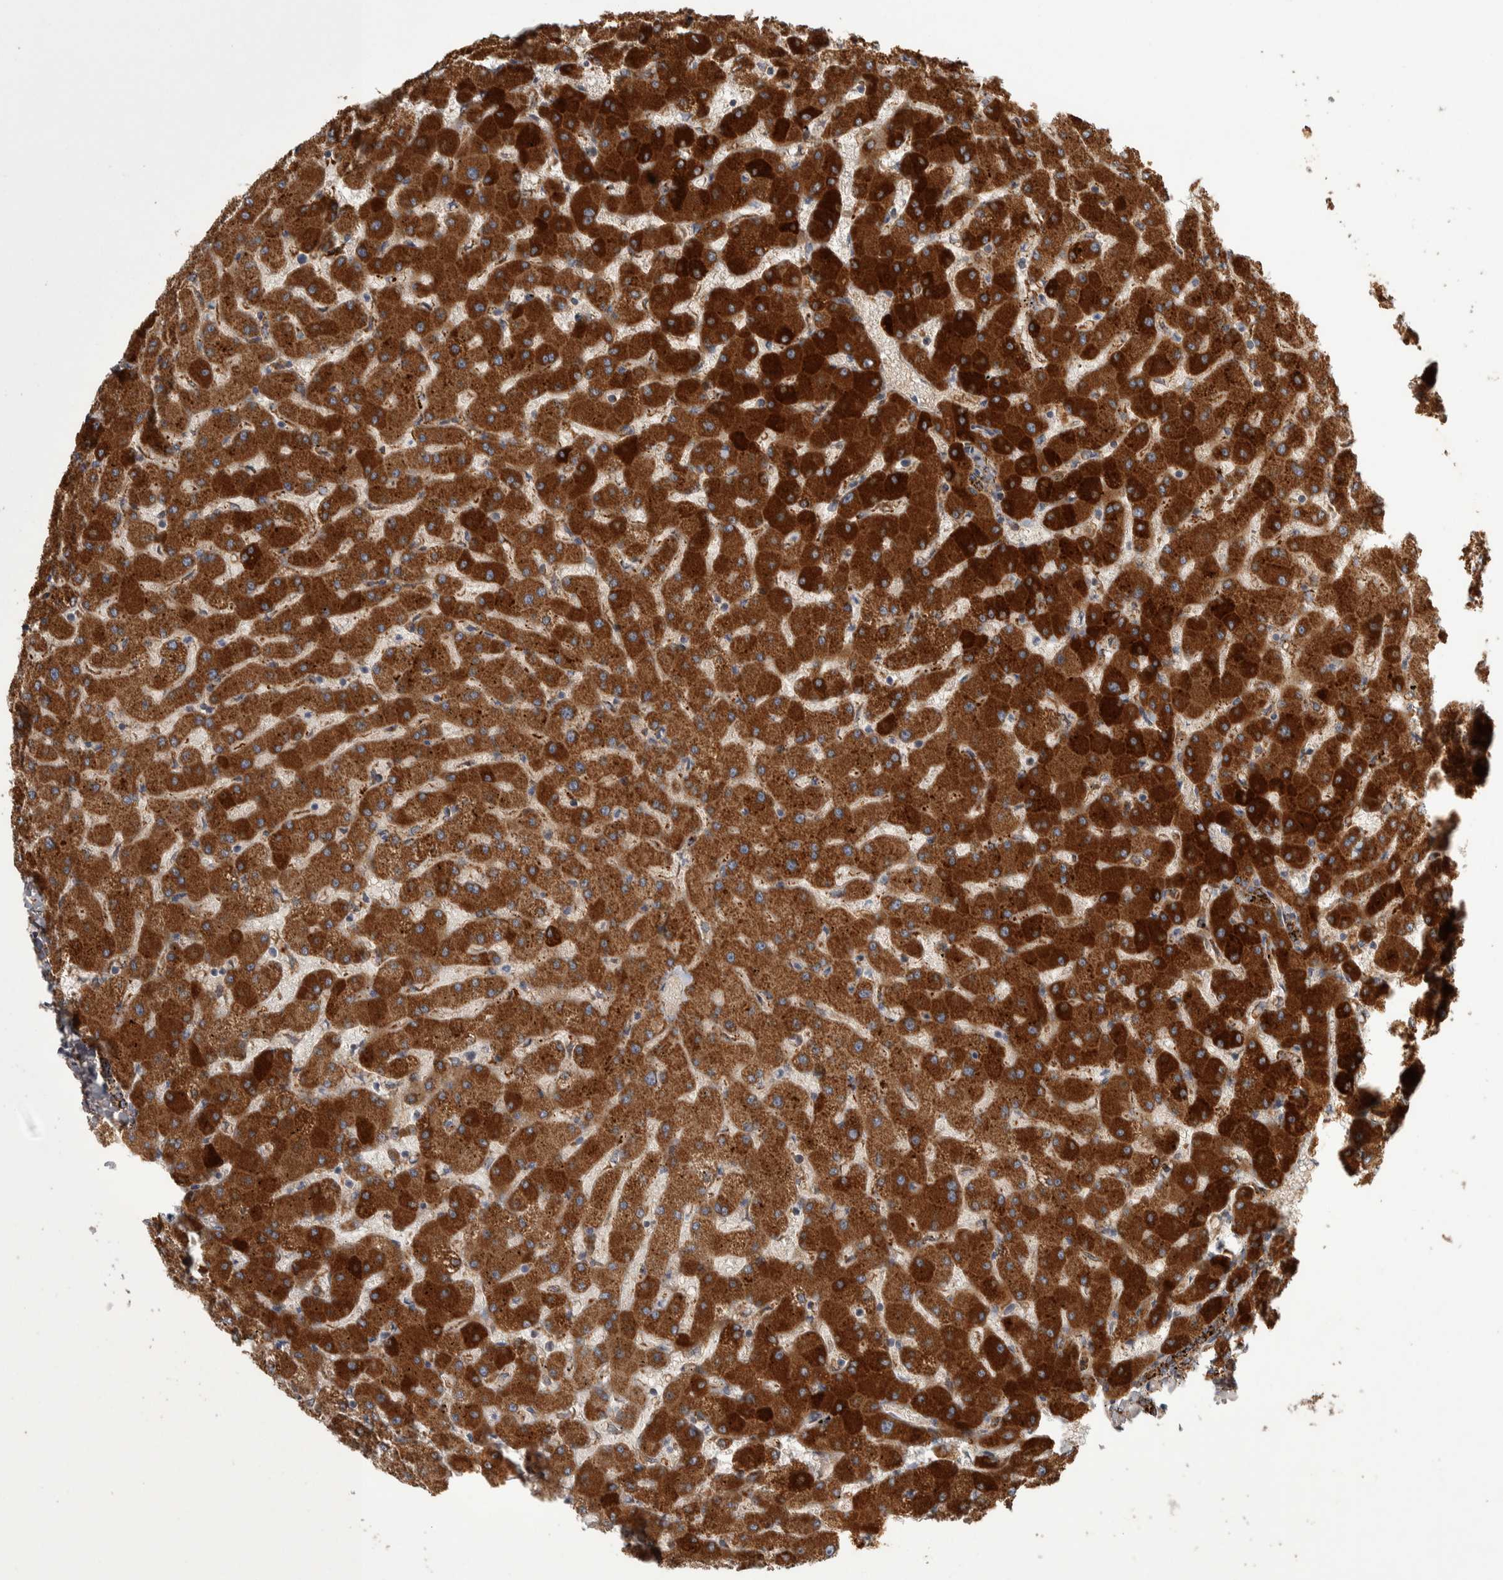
{"staining": {"intensity": "moderate", "quantity": ">75%", "location": "cytoplasmic/membranous"}, "tissue": "liver", "cell_type": "Cholangiocytes", "image_type": "normal", "snomed": [{"axis": "morphology", "description": "Normal tissue, NOS"}, {"axis": "topography", "description": "Liver"}], "caption": "A high-resolution image shows immunohistochemistry staining of unremarkable liver, which exhibits moderate cytoplasmic/membranous expression in about >75% of cholangiocytes.", "gene": "SCO1", "patient": {"sex": "female", "age": 63}}